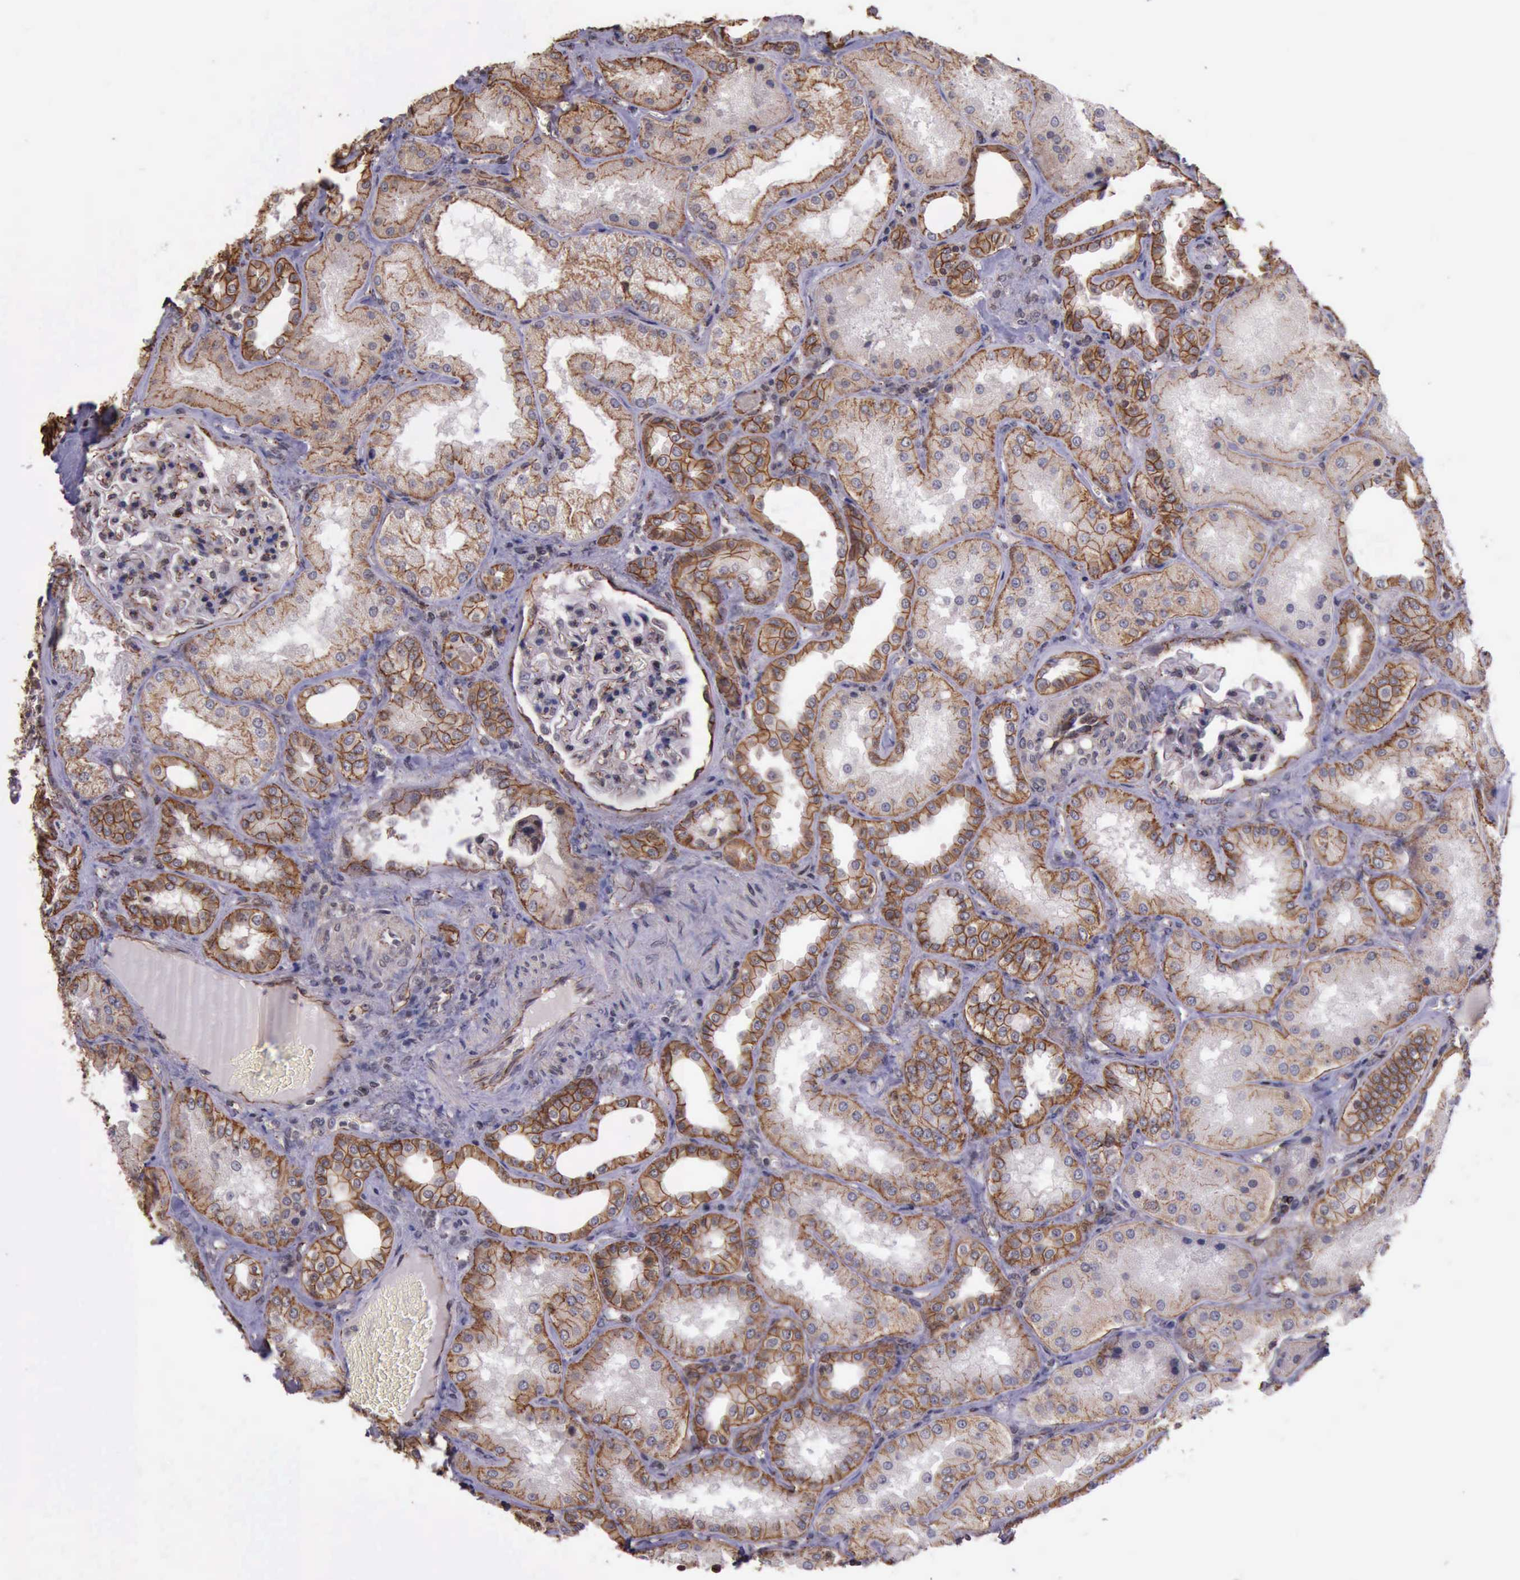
{"staining": {"intensity": "moderate", "quantity": "25%-75%", "location": "cytoplasmic/membranous"}, "tissue": "kidney", "cell_type": "Cells in glomeruli", "image_type": "normal", "snomed": [{"axis": "morphology", "description": "Normal tissue, NOS"}, {"axis": "topography", "description": "Kidney"}], "caption": "Immunohistochemical staining of benign kidney shows 25%-75% levels of moderate cytoplasmic/membranous protein positivity in about 25%-75% of cells in glomeruli. (DAB (3,3'-diaminobenzidine) IHC with brightfield microscopy, high magnification).", "gene": "CTNNB1", "patient": {"sex": "female", "age": 56}}